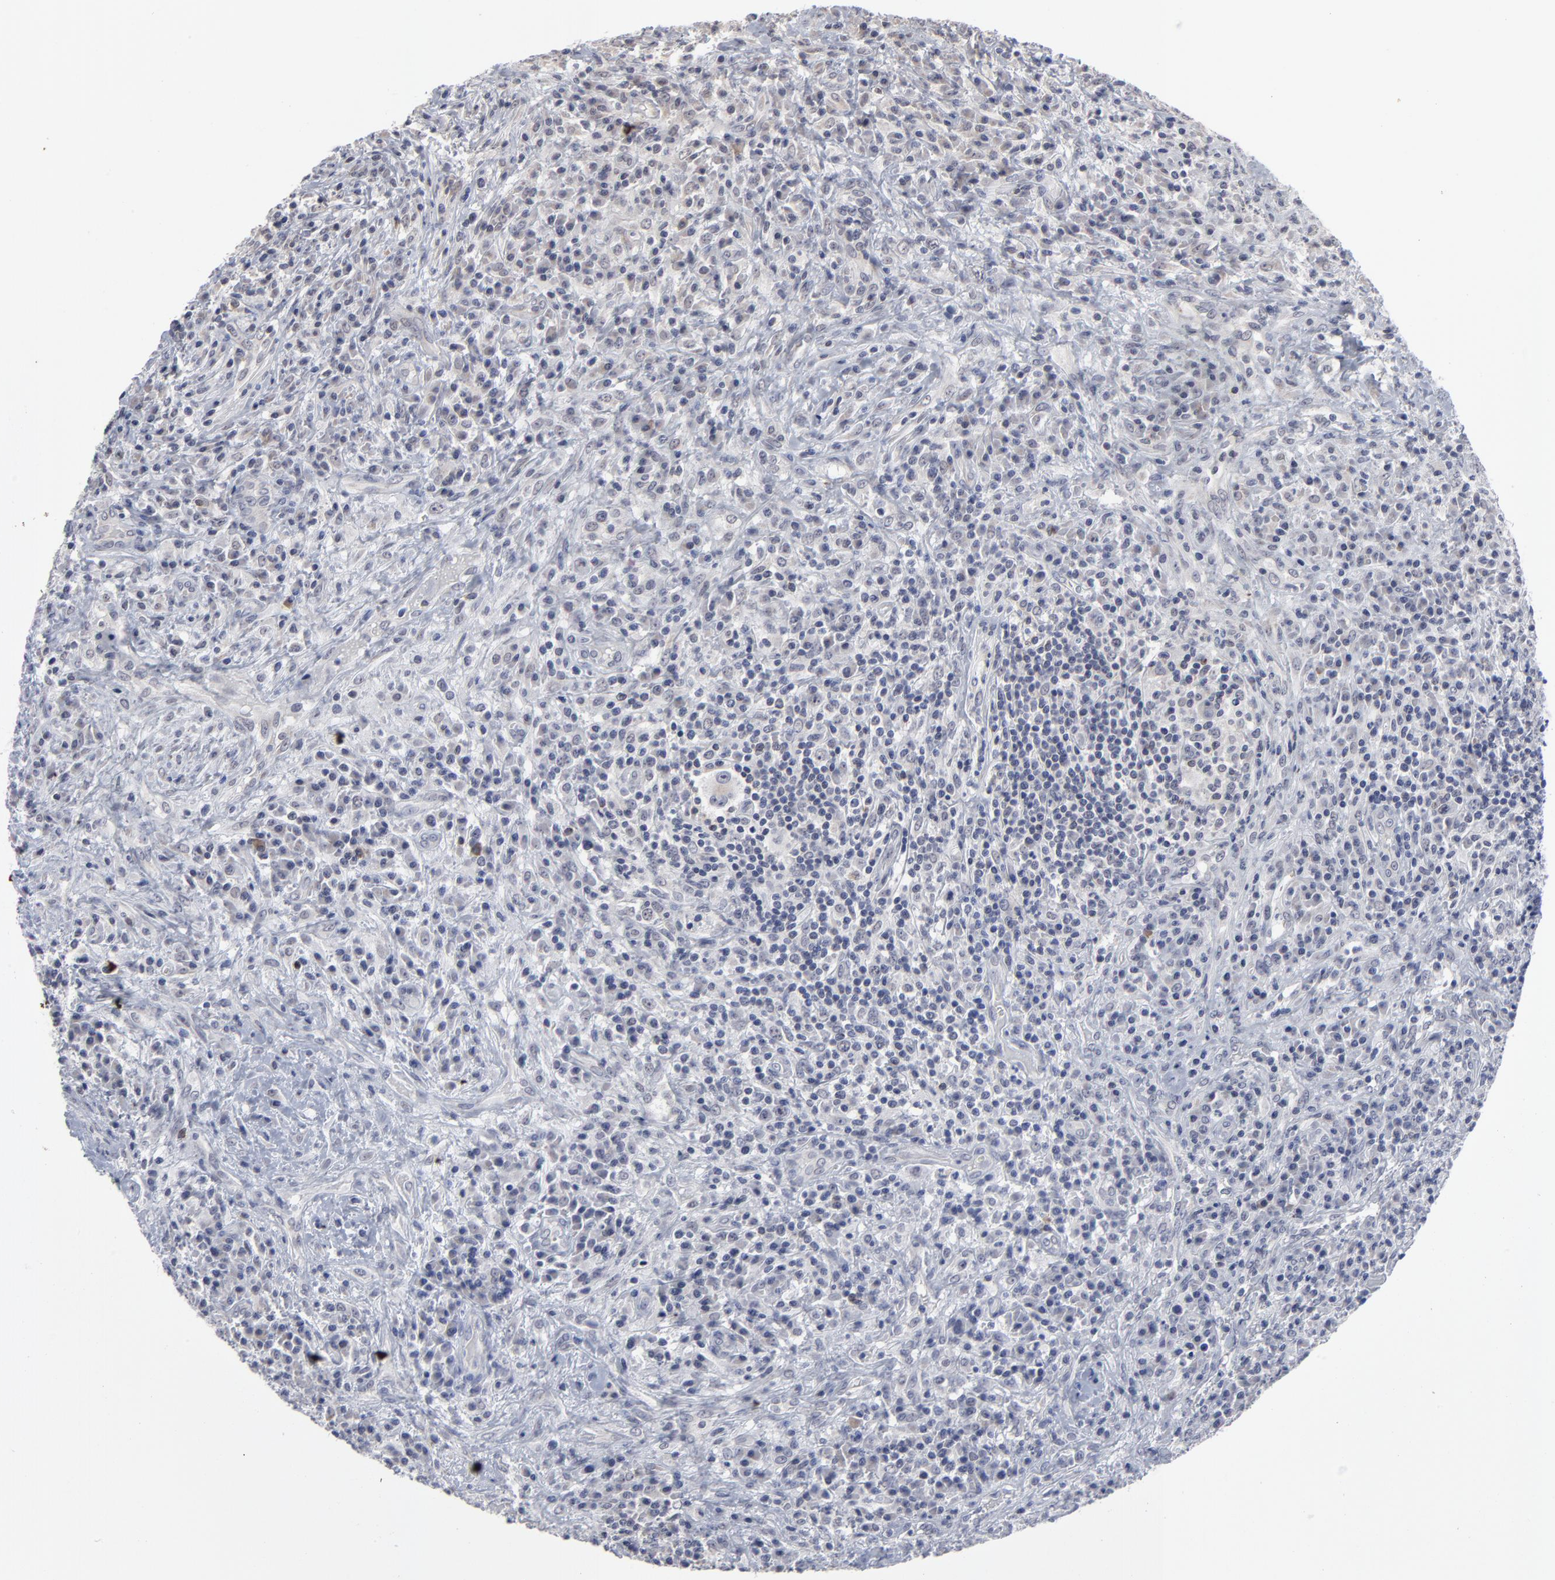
{"staining": {"intensity": "negative", "quantity": "none", "location": "none"}, "tissue": "lymphoma", "cell_type": "Tumor cells", "image_type": "cancer", "snomed": [{"axis": "morphology", "description": "Hodgkin's disease, NOS"}, {"axis": "topography", "description": "Lymph node"}], "caption": "Hodgkin's disease was stained to show a protein in brown. There is no significant positivity in tumor cells.", "gene": "MAGEA10", "patient": {"sex": "female", "age": 25}}